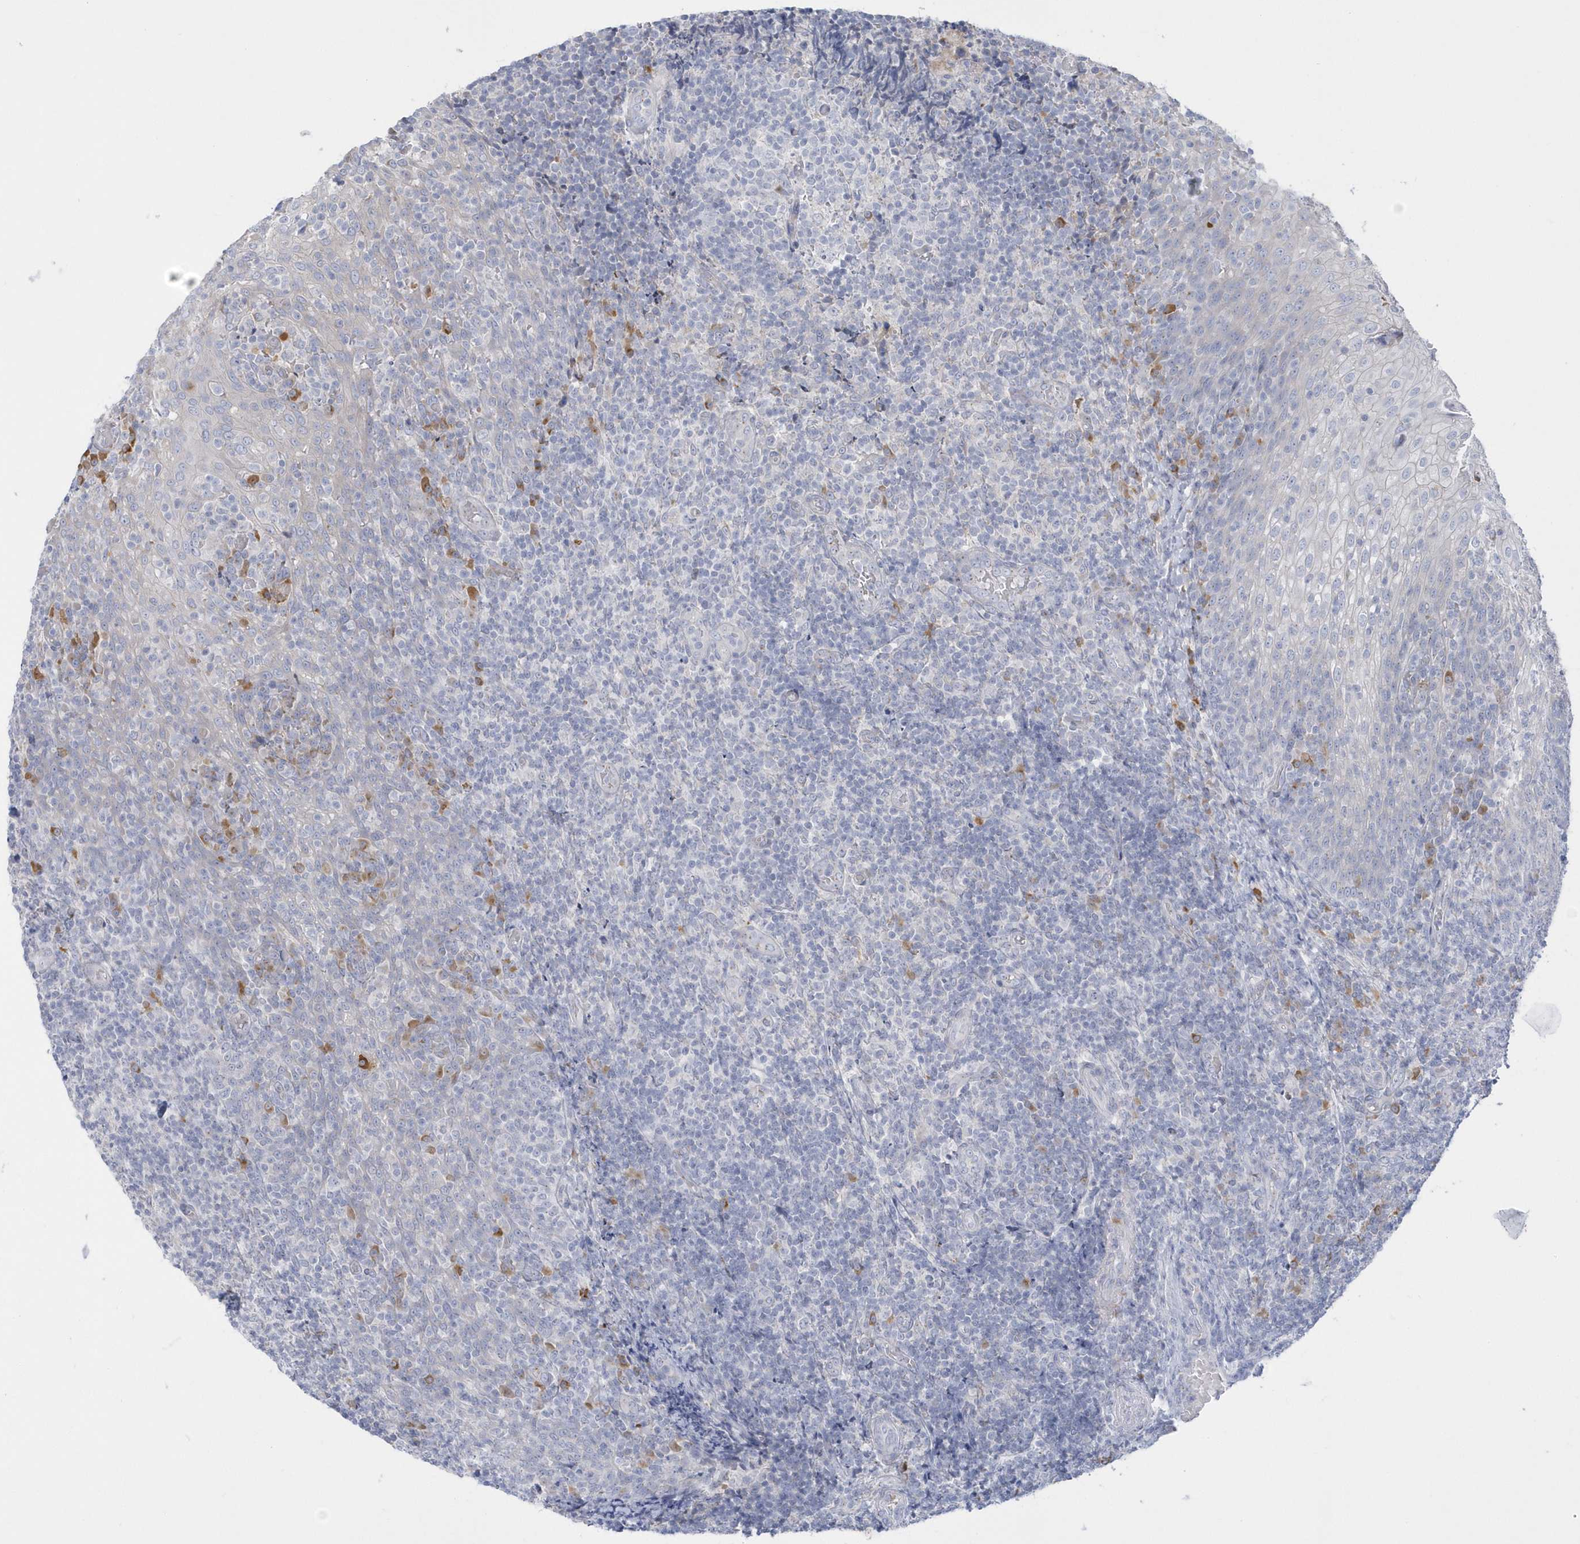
{"staining": {"intensity": "negative", "quantity": "none", "location": "none"}, "tissue": "tonsil", "cell_type": "Germinal center cells", "image_type": "normal", "snomed": [{"axis": "morphology", "description": "Normal tissue, NOS"}, {"axis": "topography", "description": "Tonsil"}], "caption": "A high-resolution image shows immunohistochemistry (IHC) staining of normal tonsil, which exhibits no significant positivity in germinal center cells.", "gene": "SEMA3D", "patient": {"sex": "female", "age": 19}}